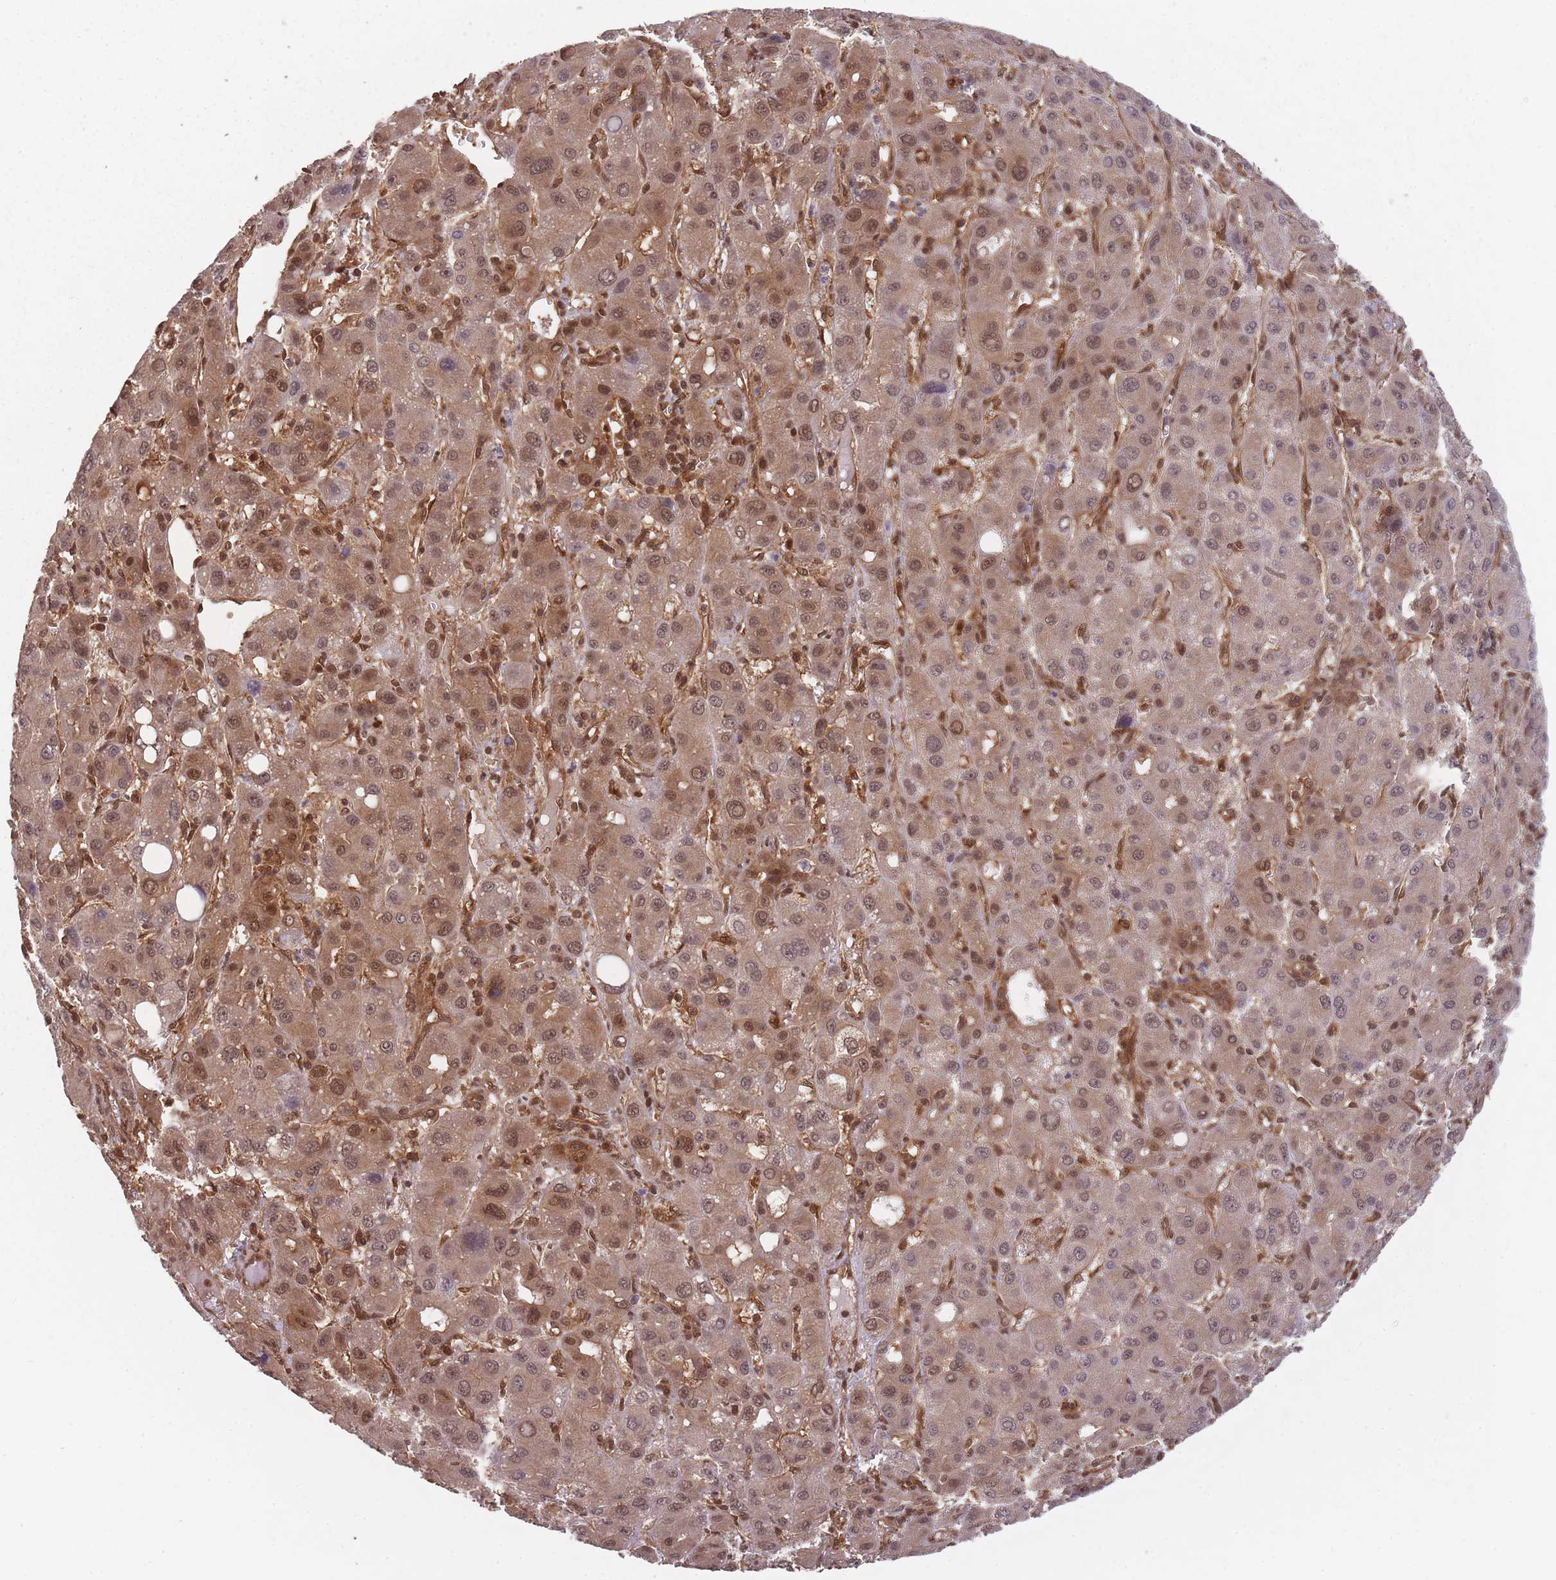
{"staining": {"intensity": "moderate", "quantity": ">75%", "location": "cytoplasmic/membranous,nuclear"}, "tissue": "liver cancer", "cell_type": "Tumor cells", "image_type": "cancer", "snomed": [{"axis": "morphology", "description": "Carcinoma, Hepatocellular, NOS"}, {"axis": "topography", "description": "Liver"}], "caption": "Human liver hepatocellular carcinoma stained with a protein marker demonstrates moderate staining in tumor cells.", "gene": "PPP6R3", "patient": {"sex": "male", "age": 55}}